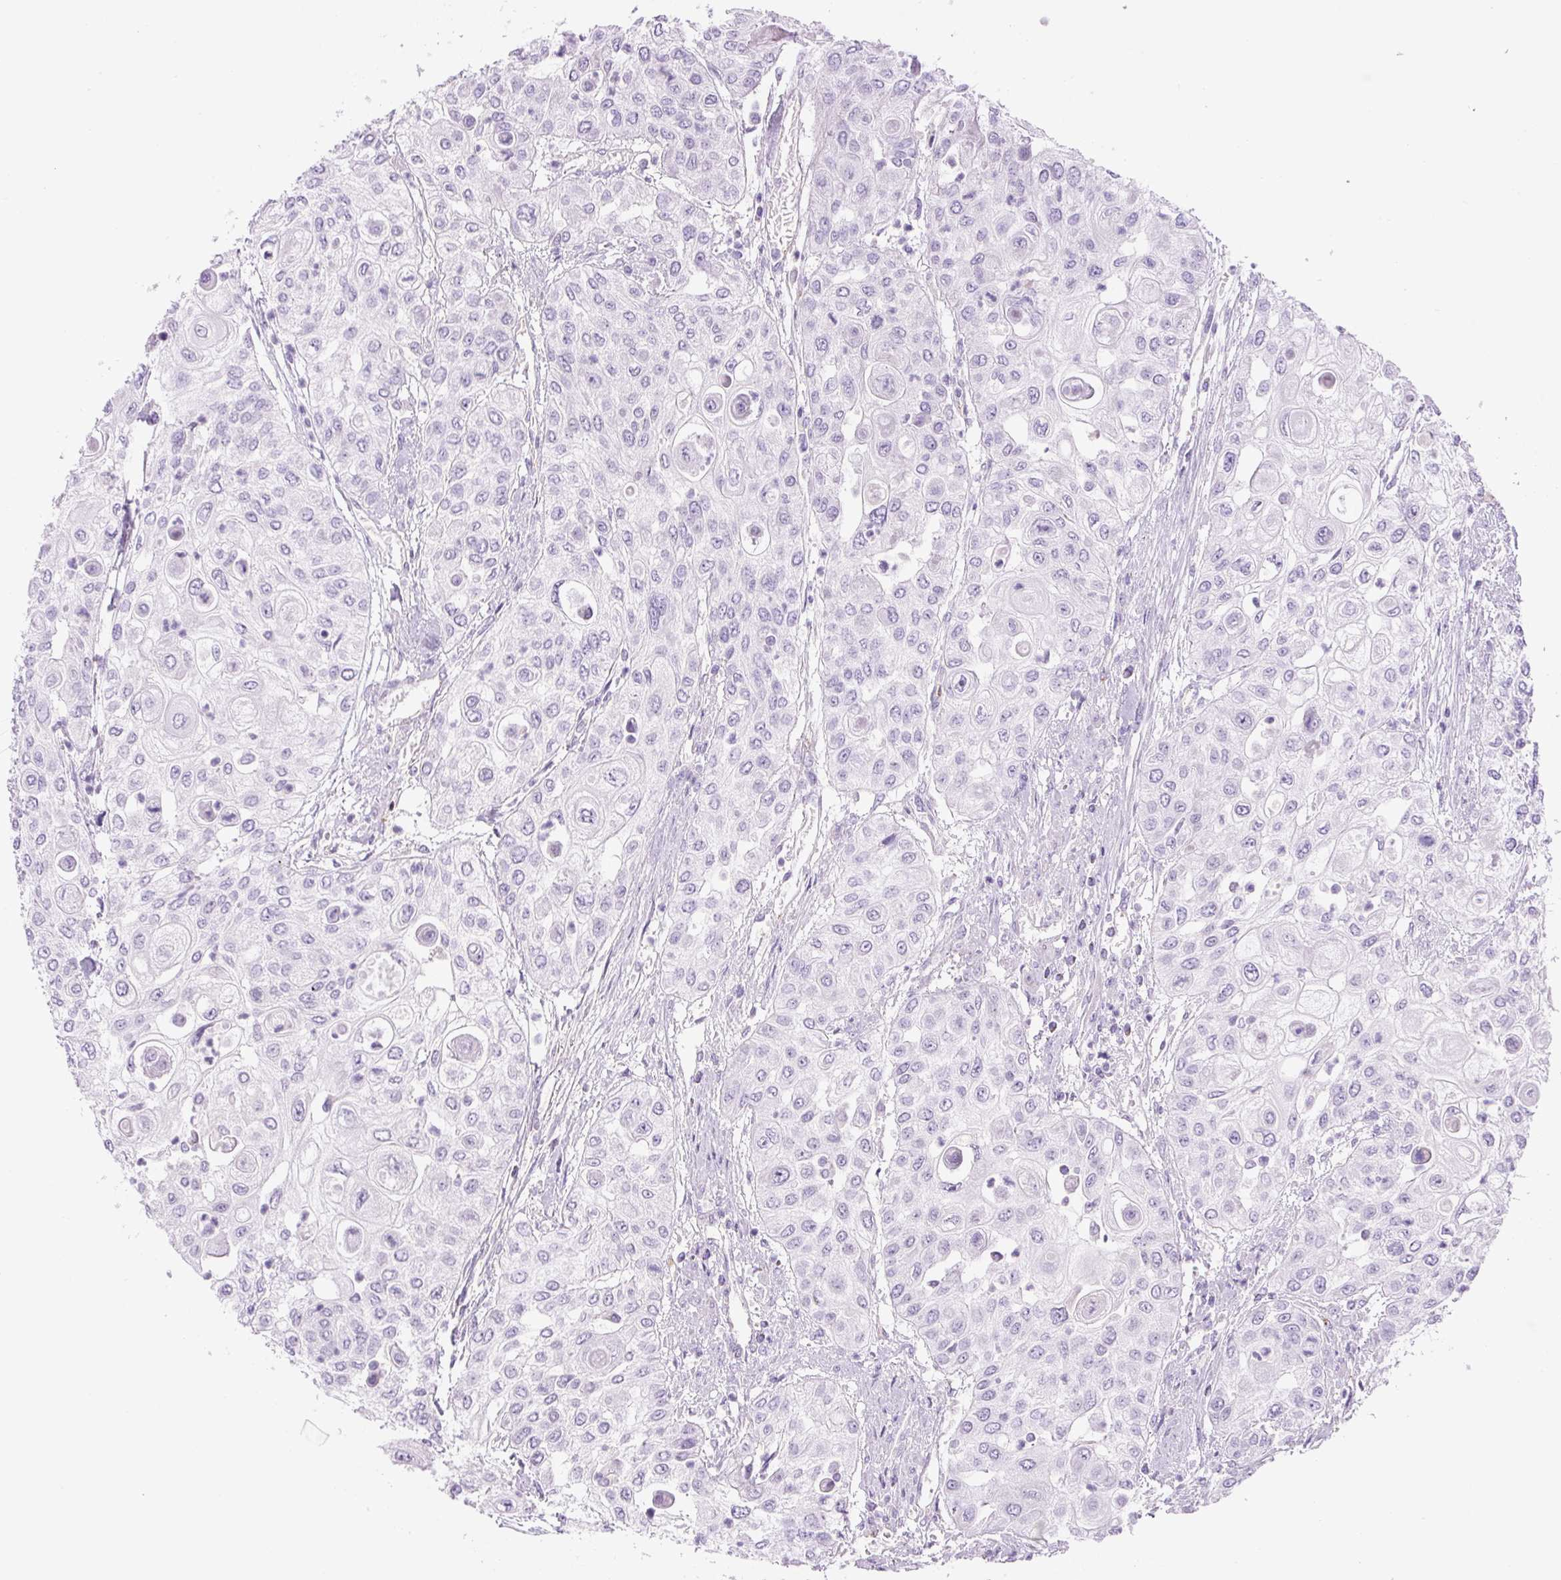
{"staining": {"intensity": "negative", "quantity": "none", "location": "none"}, "tissue": "urothelial cancer", "cell_type": "Tumor cells", "image_type": "cancer", "snomed": [{"axis": "morphology", "description": "Urothelial carcinoma, High grade"}, {"axis": "topography", "description": "Urinary bladder"}], "caption": "There is no significant expression in tumor cells of urothelial cancer.", "gene": "RSPO4", "patient": {"sex": "female", "age": 79}}